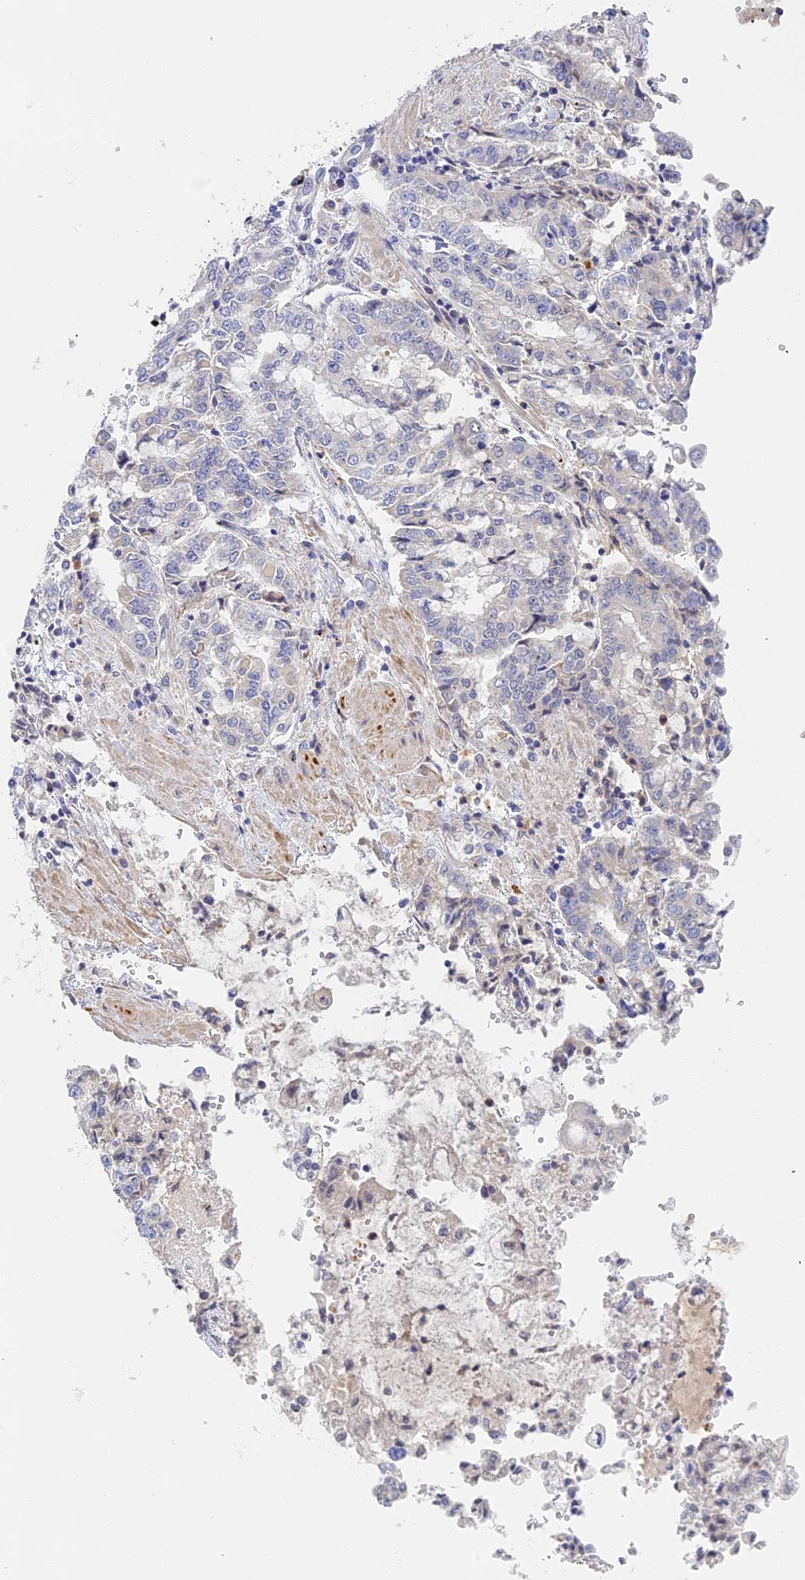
{"staining": {"intensity": "negative", "quantity": "none", "location": "none"}, "tissue": "stomach cancer", "cell_type": "Tumor cells", "image_type": "cancer", "snomed": [{"axis": "morphology", "description": "Adenocarcinoma, NOS"}, {"axis": "topography", "description": "Stomach"}], "caption": "Tumor cells show no significant staining in adenocarcinoma (stomach).", "gene": "RPGRIP1L", "patient": {"sex": "male", "age": 76}}